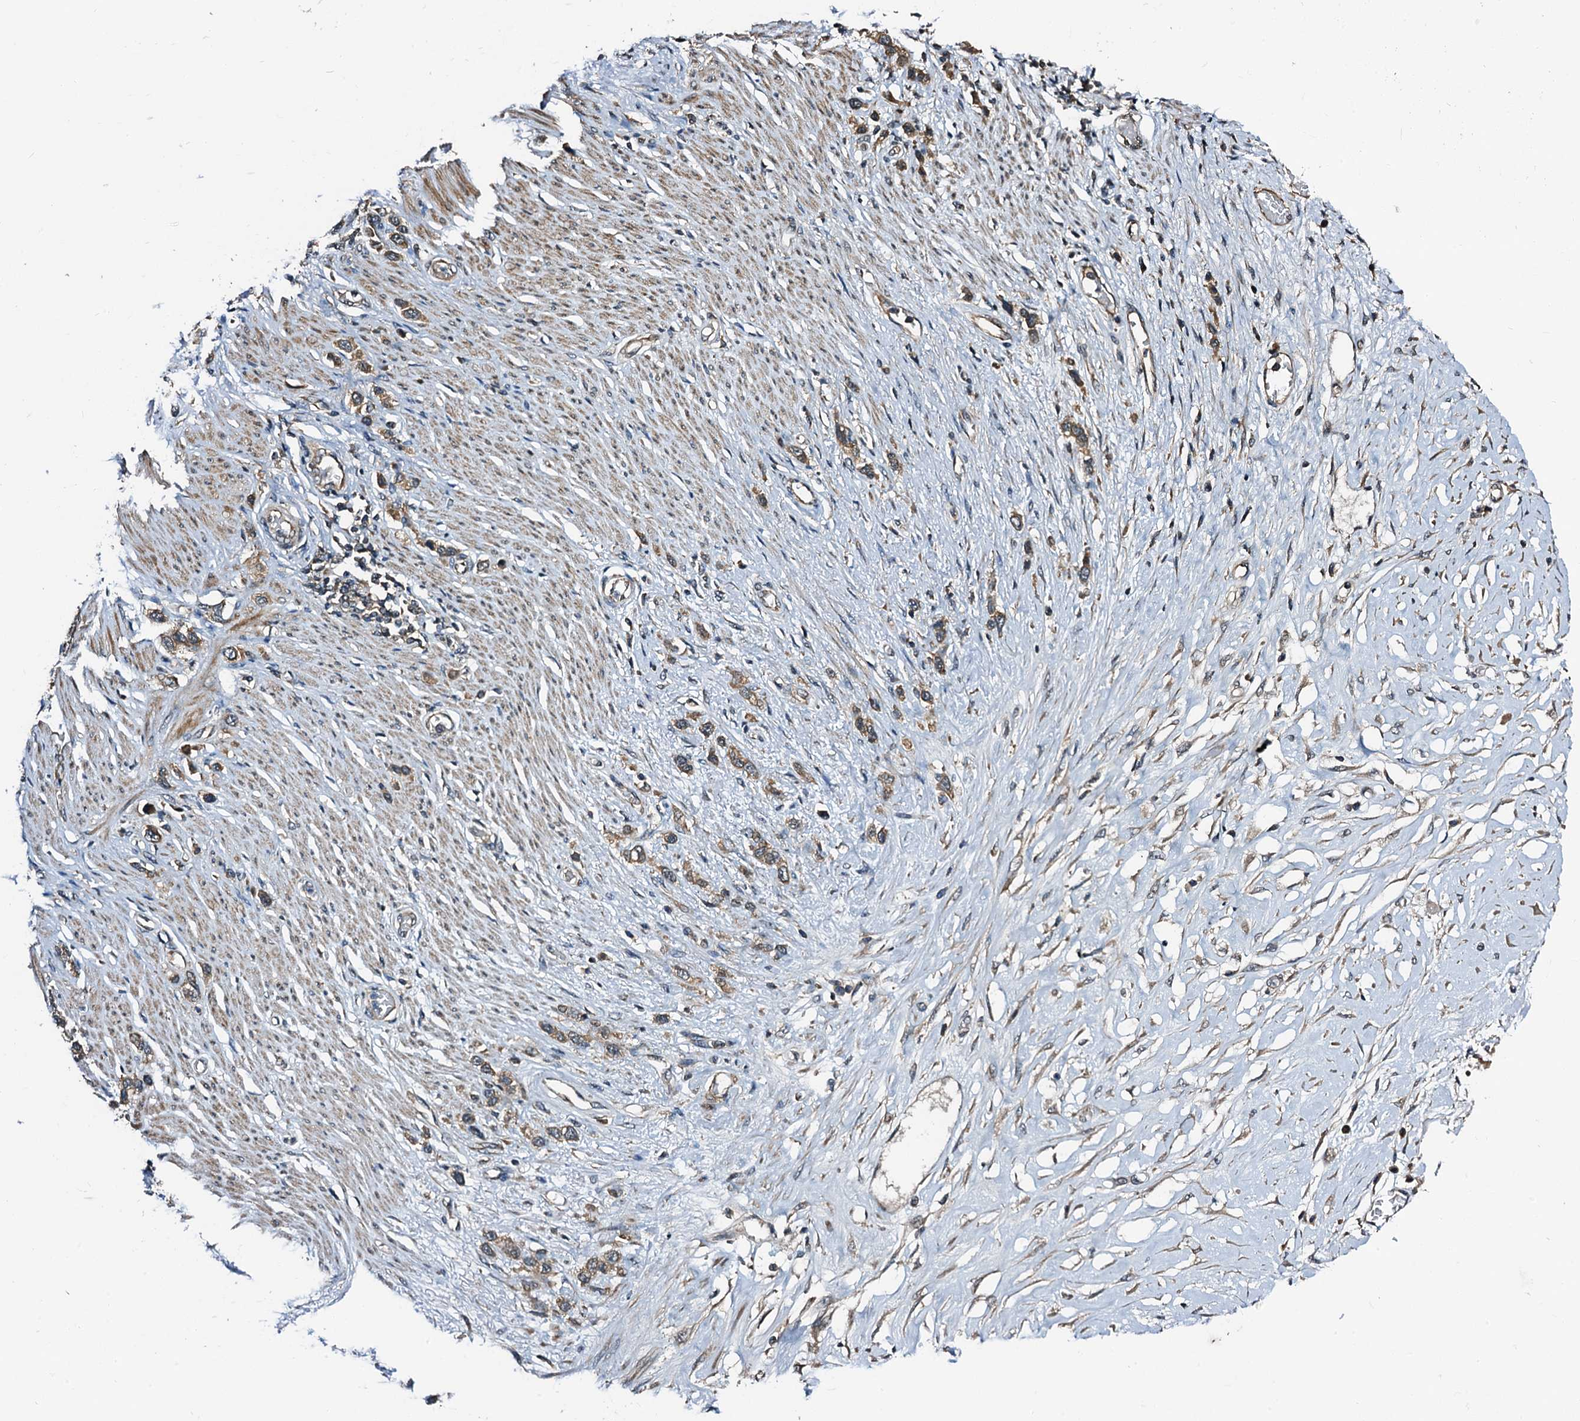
{"staining": {"intensity": "moderate", "quantity": ">75%", "location": "cytoplasmic/membranous"}, "tissue": "stomach cancer", "cell_type": "Tumor cells", "image_type": "cancer", "snomed": [{"axis": "morphology", "description": "Adenocarcinoma, NOS"}, {"axis": "morphology", "description": "Adenocarcinoma, High grade"}, {"axis": "topography", "description": "Stomach, upper"}, {"axis": "topography", "description": "Stomach, lower"}], "caption": "A histopathology image of stomach adenocarcinoma stained for a protein reveals moderate cytoplasmic/membranous brown staining in tumor cells. (DAB (3,3'-diaminobenzidine) = brown stain, brightfield microscopy at high magnification).", "gene": "NAA16", "patient": {"sex": "female", "age": 65}}